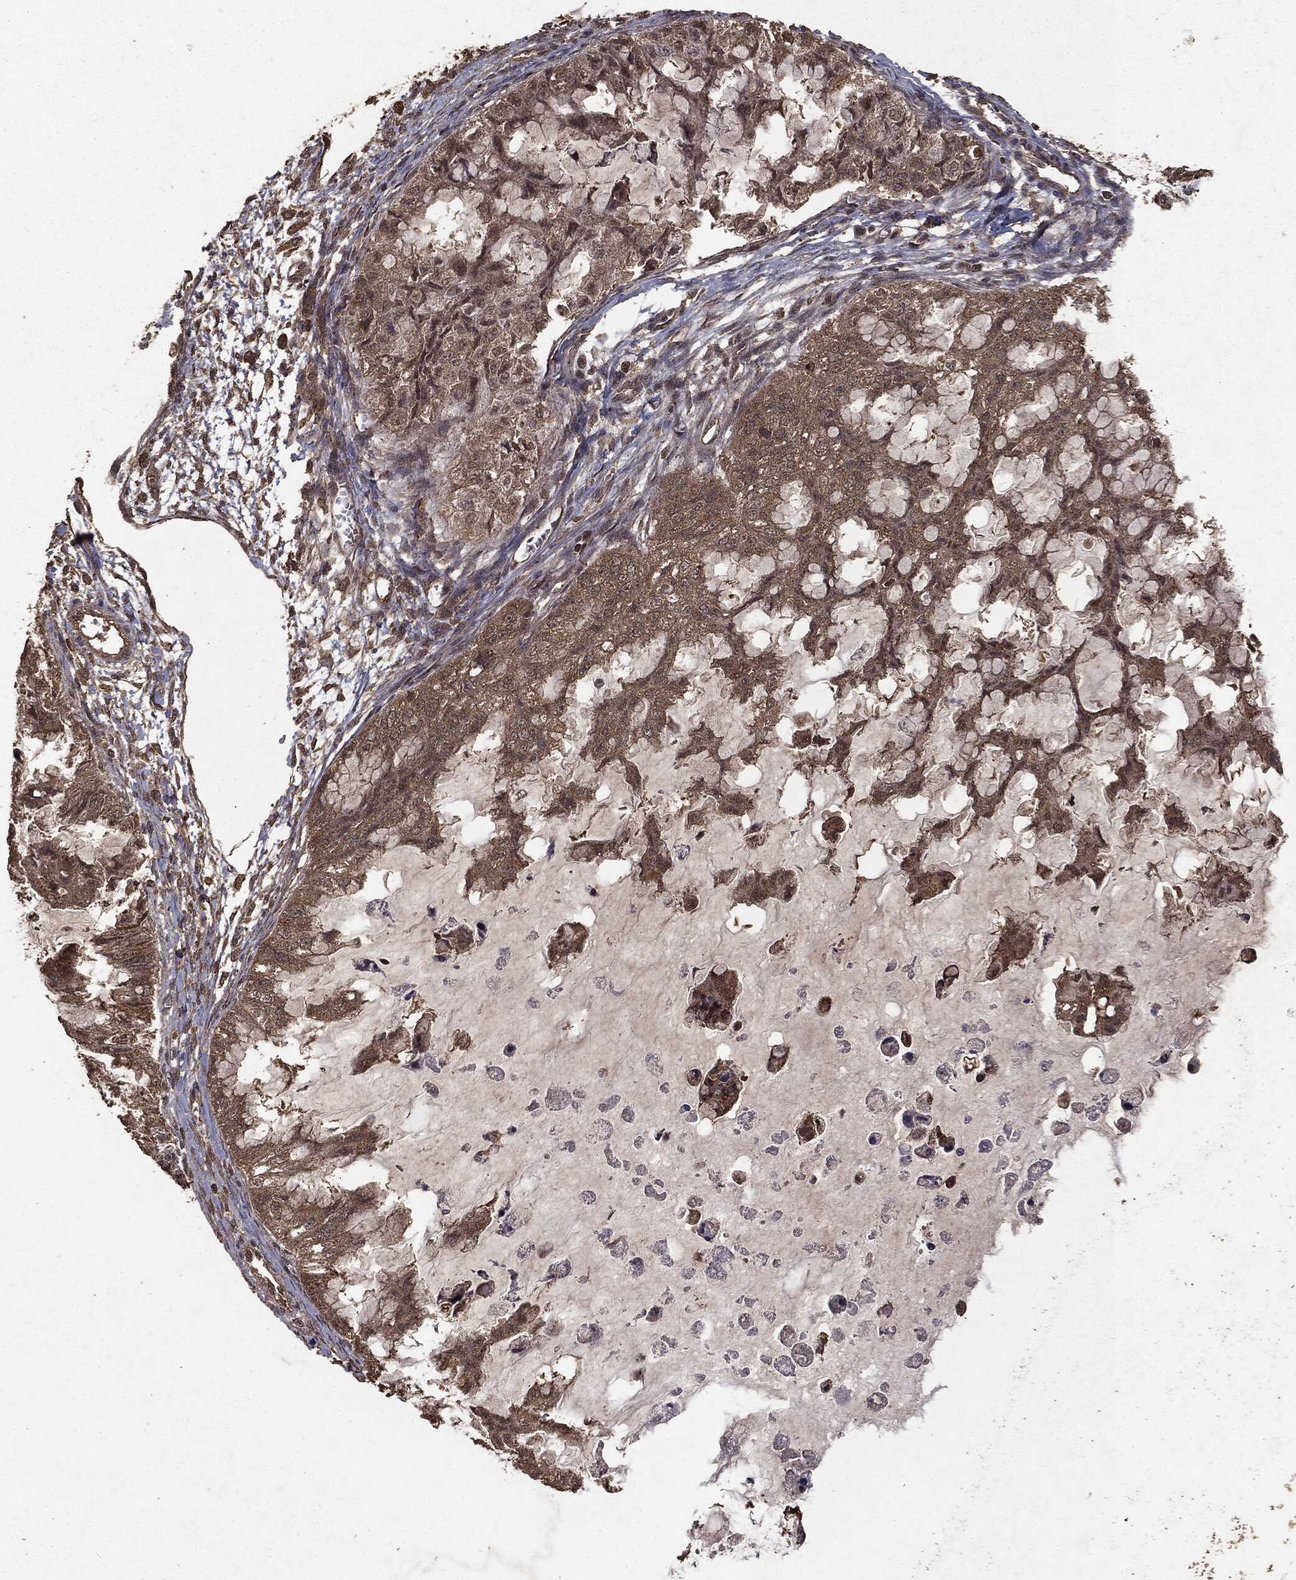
{"staining": {"intensity": "moderate", "quantity": ">75%", "location": "cytoplasmic/membranous"}, "tissue": "ovarian cancer", "cell_type": "Tumor cells", "image_type": "cancer", "snomed": [{"axis": "morphology", "description": "Cystadenocarcinoma, mucinous, NOS"}, {"axis": "topography", "description": "Ovary"}], "caption": "Immunohistochemistry (IHC) histopathology image of ovarian mucinous cystadenocarcinoma stained for a protein (brown), which reveals medium levels of moderate cytoplasmic/membranous staining in approximately >75% of tumor cells.", "gene": "NME1", "patient": {"sex": "female", "age": 72}}